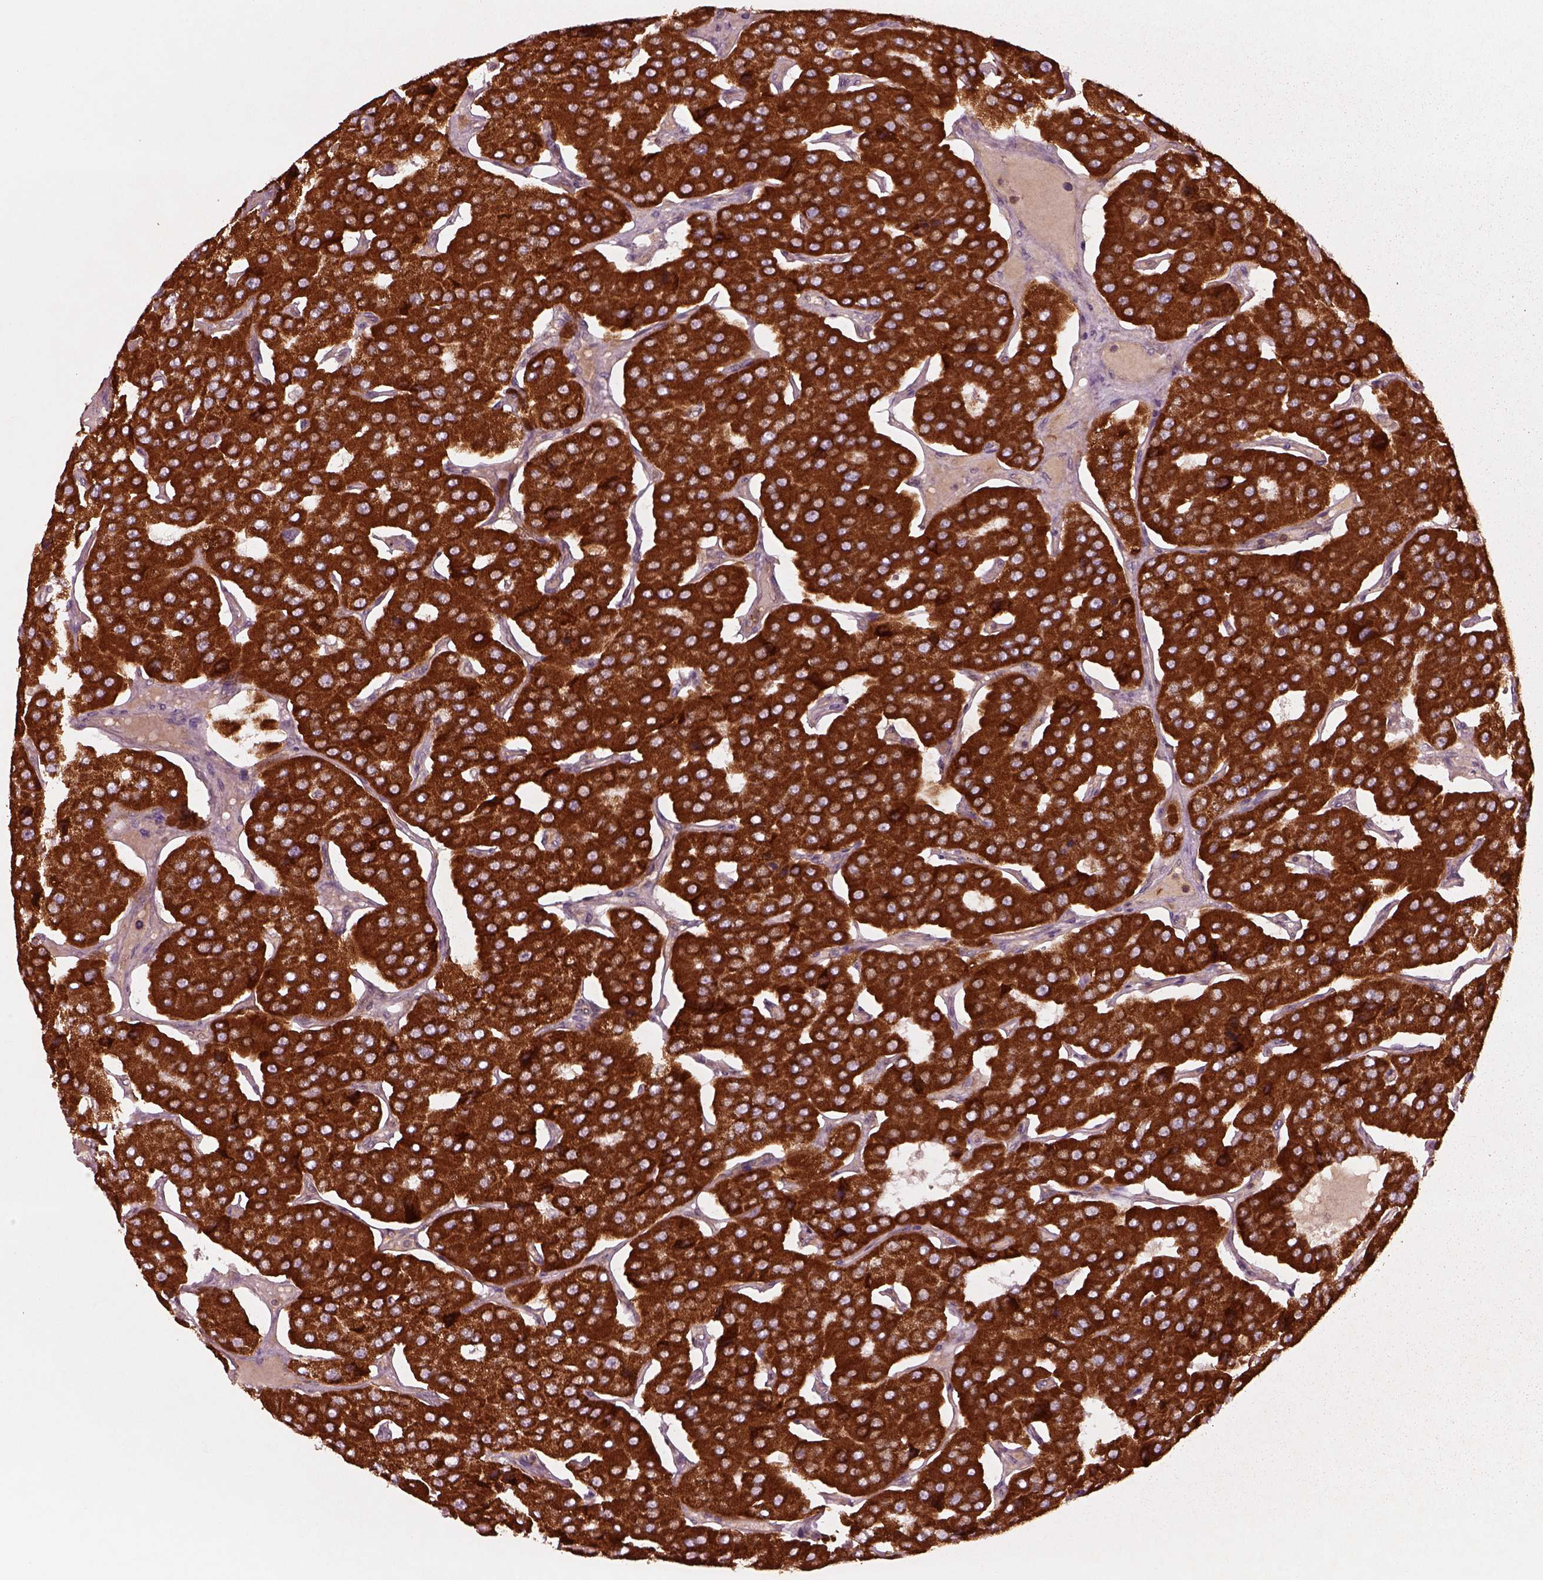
{"staining": {"intensity": "strong", "quantity": ">75%", "location": "cytoplasmic/membranous"}, "tissue": "parathyroid gland", "cell_type": "Glandular cells", "image_type": "normal", "snomed": [{"axis": "morphology", "description": "Normal tissue, NOS"}, {"axis": "morphology", "description": "Adenoma, NOS"}, {"axis": "topography", "description": "Parathyroid gland"}], "caption": "Immunohistochemistry (IHC) histopathology image of benign parathyroid gland: human parathyroid gland stained using IHC reveals high levels of strong protein expression localized specifically in the cytoplasmic/membranous of glandular cells, appearing as a cytoplasmic/membranous brown color.", "gene": "SLC25A31", "patient": {"sex": "female", "age": 86}}